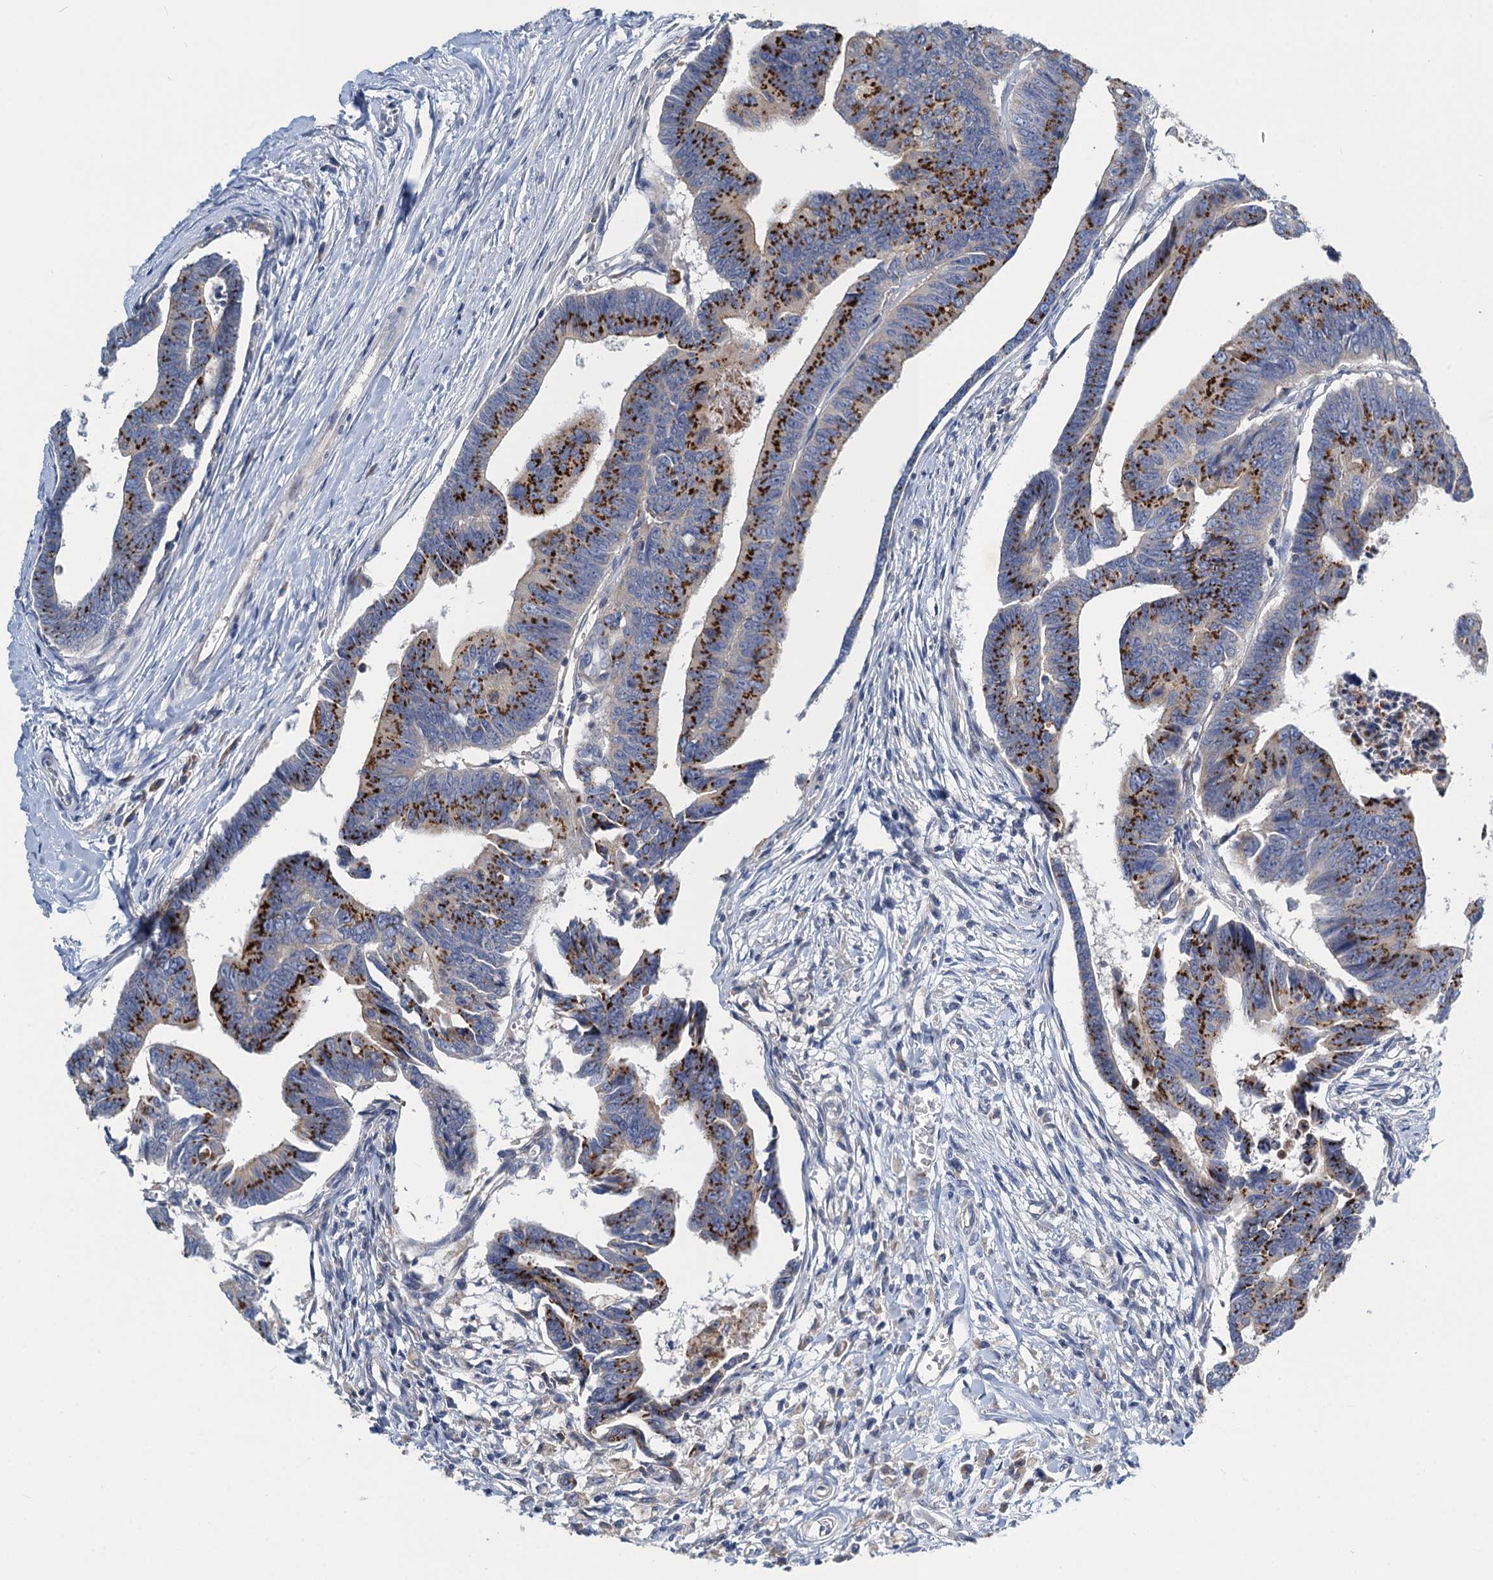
{"staining": {"intensity": "strong", "quantity": ">75%", "location": "cytoplasmic/membranous"}, "tissue": "colorectal cancer", "cell_type": "Tumor cells", "image_type": "cancer", "snomed": [{"axis": "morphology", "description": "Adenocarcinoma, NOS"}, {"axis": "topography", "description": "Rectum"}], "caption": "An IHC histopathology image of tumor tissue is shown. Protein staining in brown shows strong cytoplasmic/membranous positivity in colorectal adenocarcinoma within tumor cells. The staining was performed using DAB to visualize the protein expression in brown, while the nuclei were stained in blue with hematoxylin (Magnification: 20x).", "gene": "SNAP29", "patient": {"sex": "female", "age": 65}}